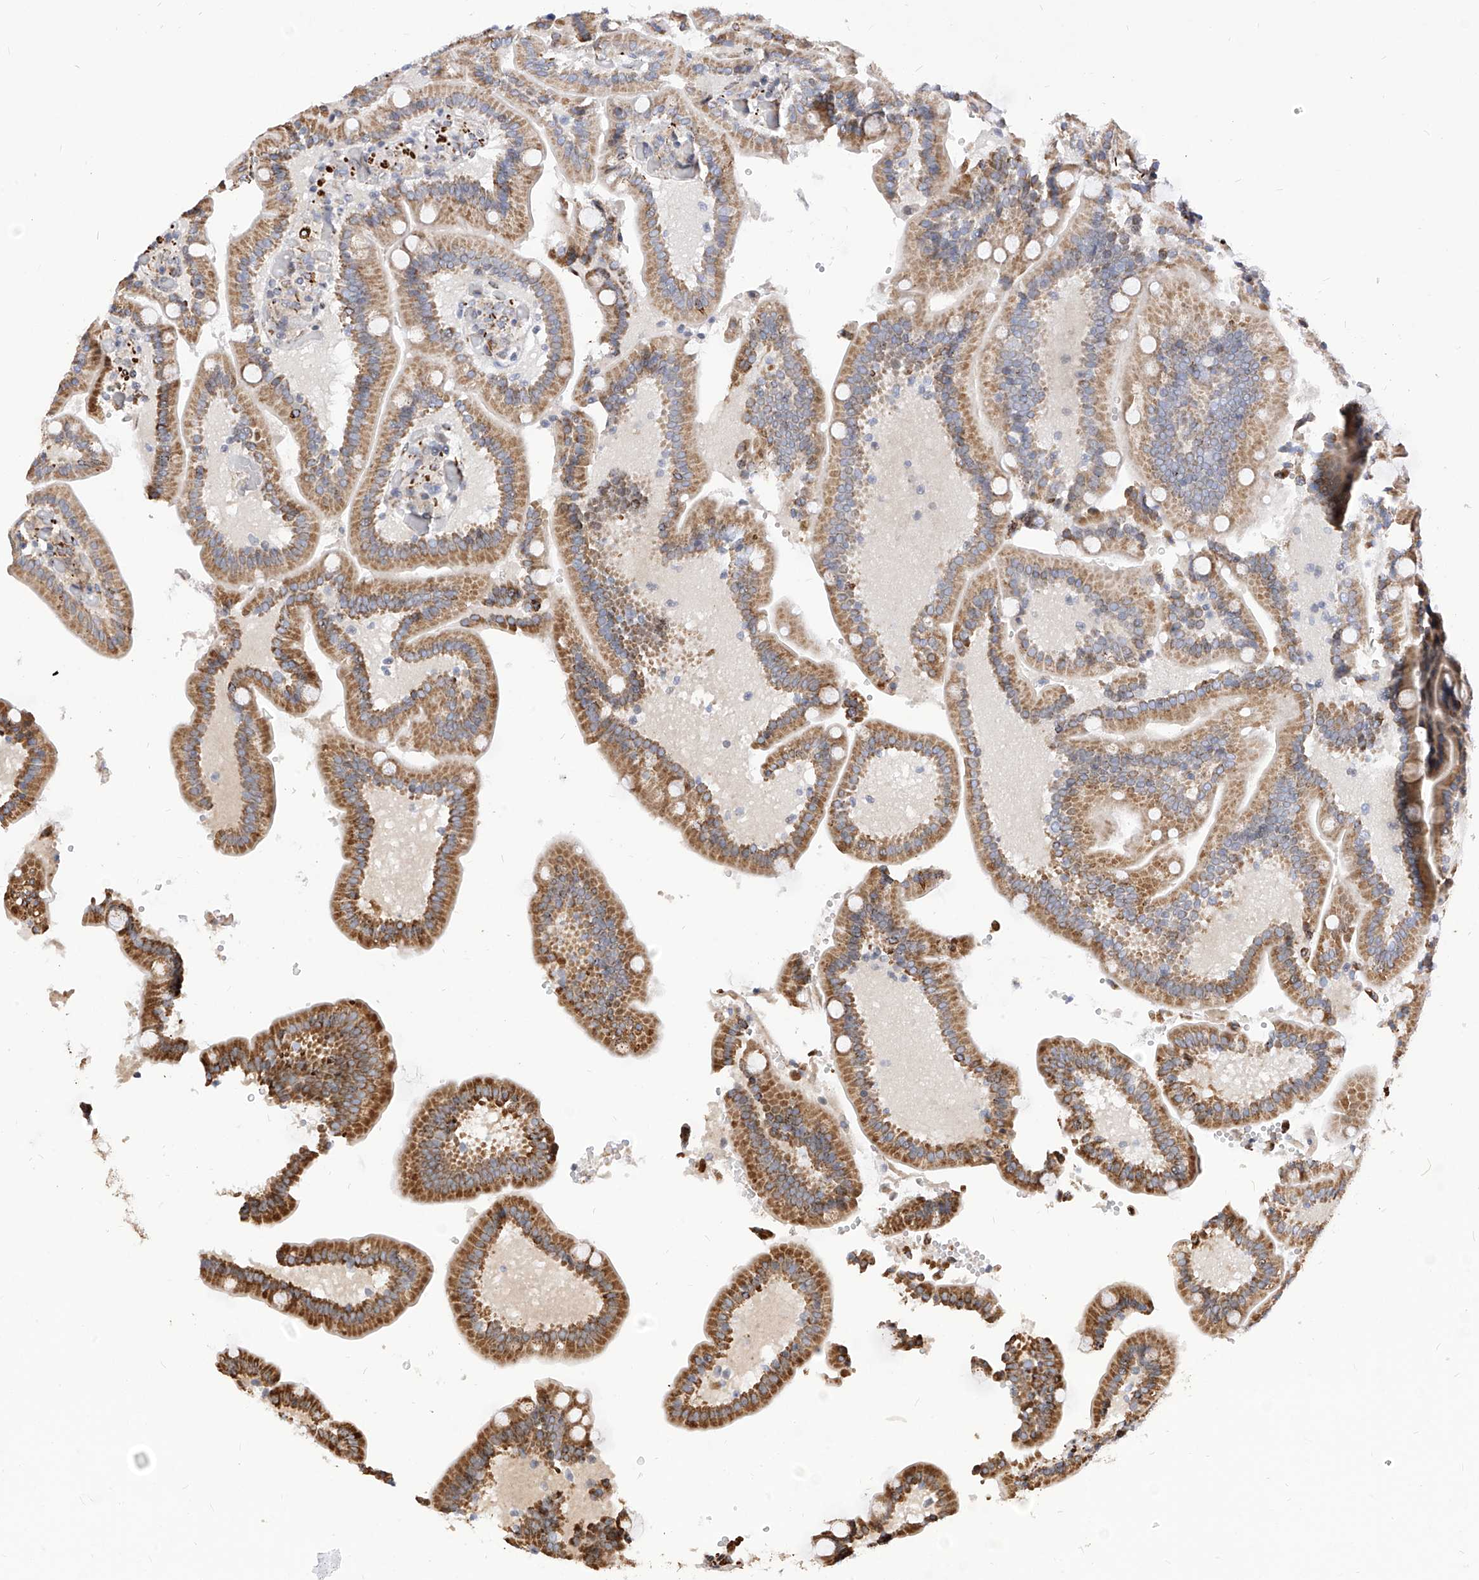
{"staining": {"intensity": "moderate", "quantity": ">75%", "location": "cytoplasmic/membranous"}, "tissue": "duodenum", "cell_type": "Glandular cells", "image_type": "normal", "snomed": [{"axis": "morphology", "description": "Normal tissue, NOS"}, {"axis": "topography", "description": "Duodenum"}], "caption": "The histopathology image demonstrates a brown stain indicating the presence of a protein in the cytoplasmic/membranous of glandular cells in duodenum. The protein of interest is stained brown, and the nuclei are stained in blue (DAB (3,3'-diaminobenzidine) IHC with brightfield microscopy, high magnification).", "gene": "TTLL8", "patient": {"sex": "female", "age": 62}}